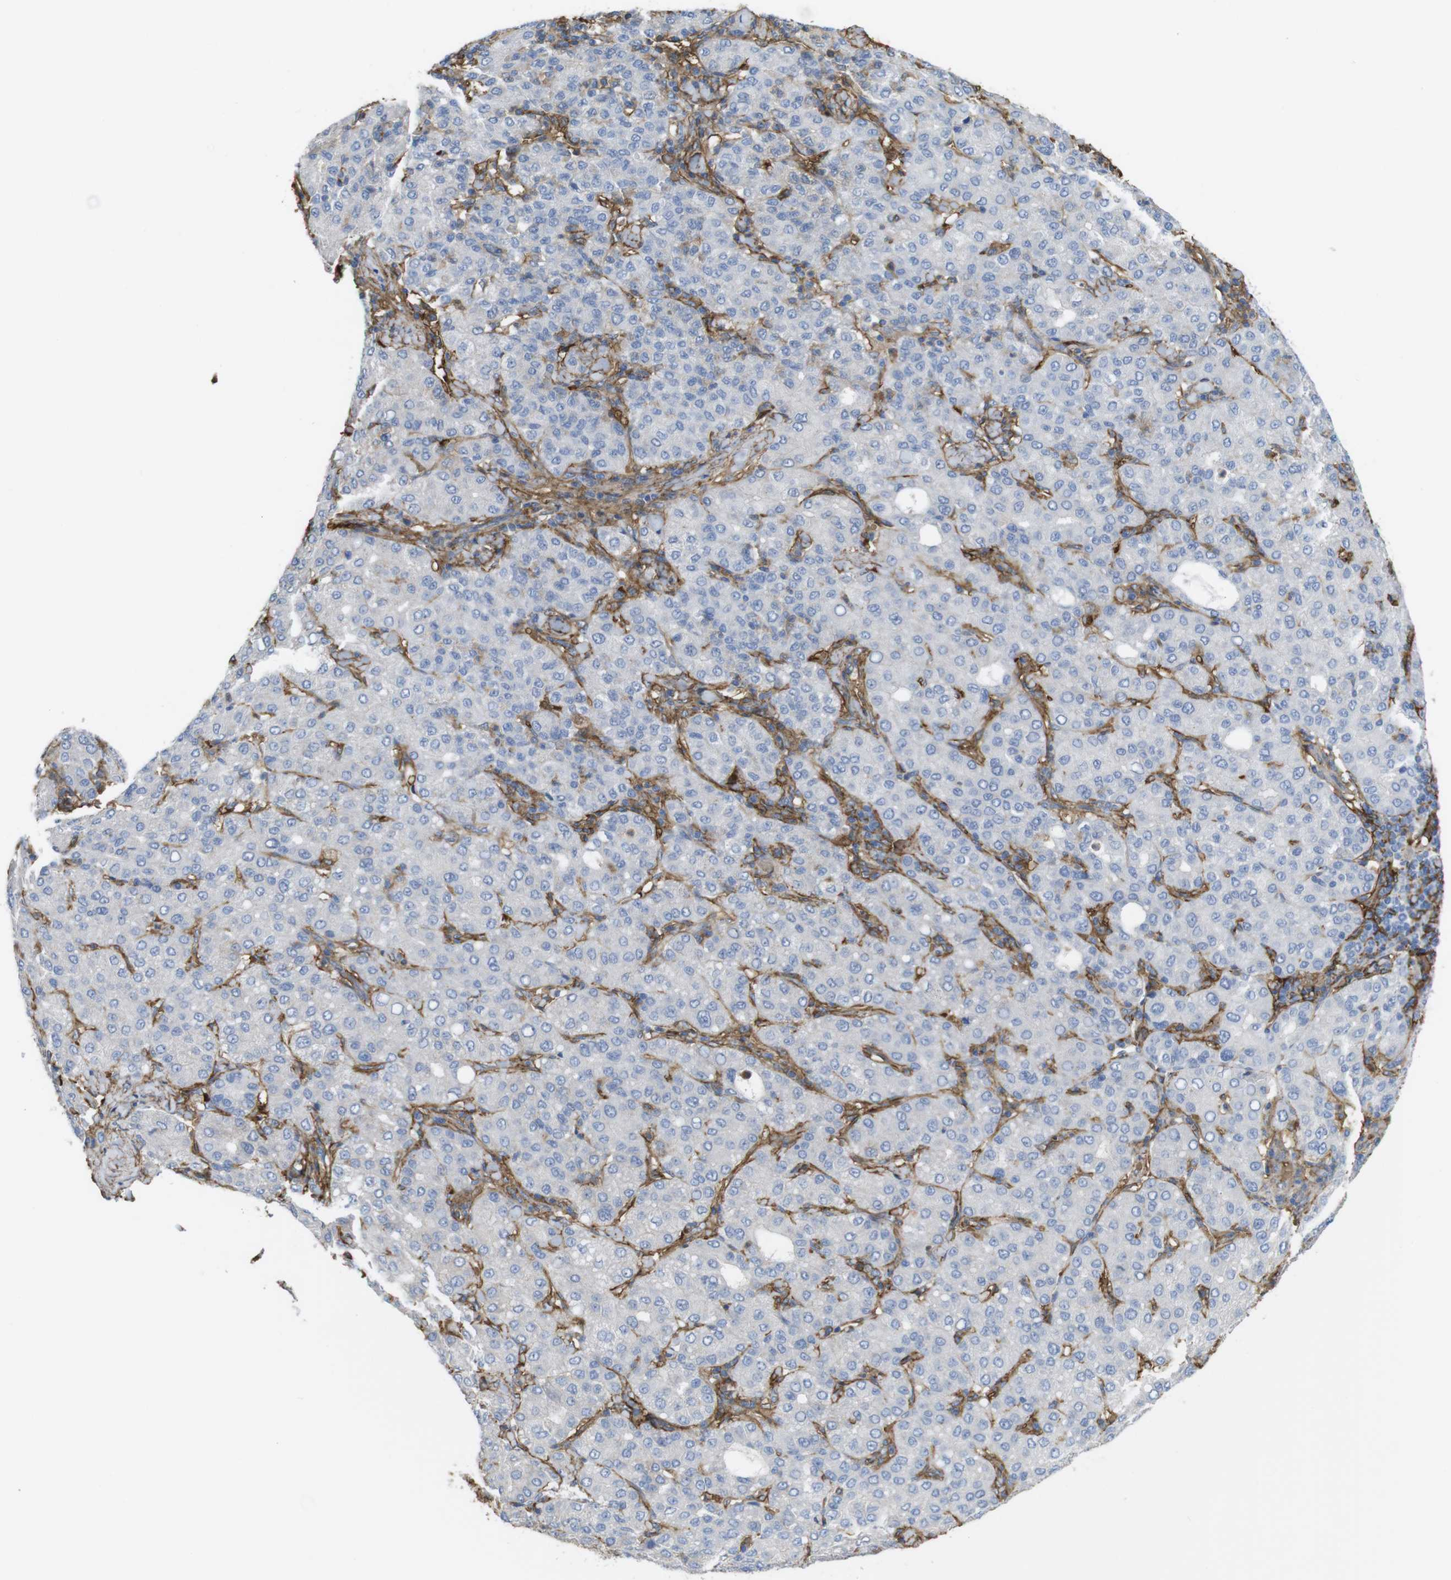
{"staining": {"intensity": "negative", "quantity": "none", "location": "none"}, "tissue": "liver cancer", "cell_type": "Tumor cells", "image_type": "cancer", "snomed": [{"axis": "morphology", "description": "Carcinoma, Hepatocellular, NOS"}, {"axis": "topography", "description": "Liver"}], "caption": "Immunohistochemical staining of hepatocellular carcinoma (liver) shows no significant positivity in tumor cells. The staining is performed using DAB brown chromogen with nuclei counter-stained in using hematoxylin.", "gene": "CYBRD1", "patient": {"sex": "male", "age": 65}}